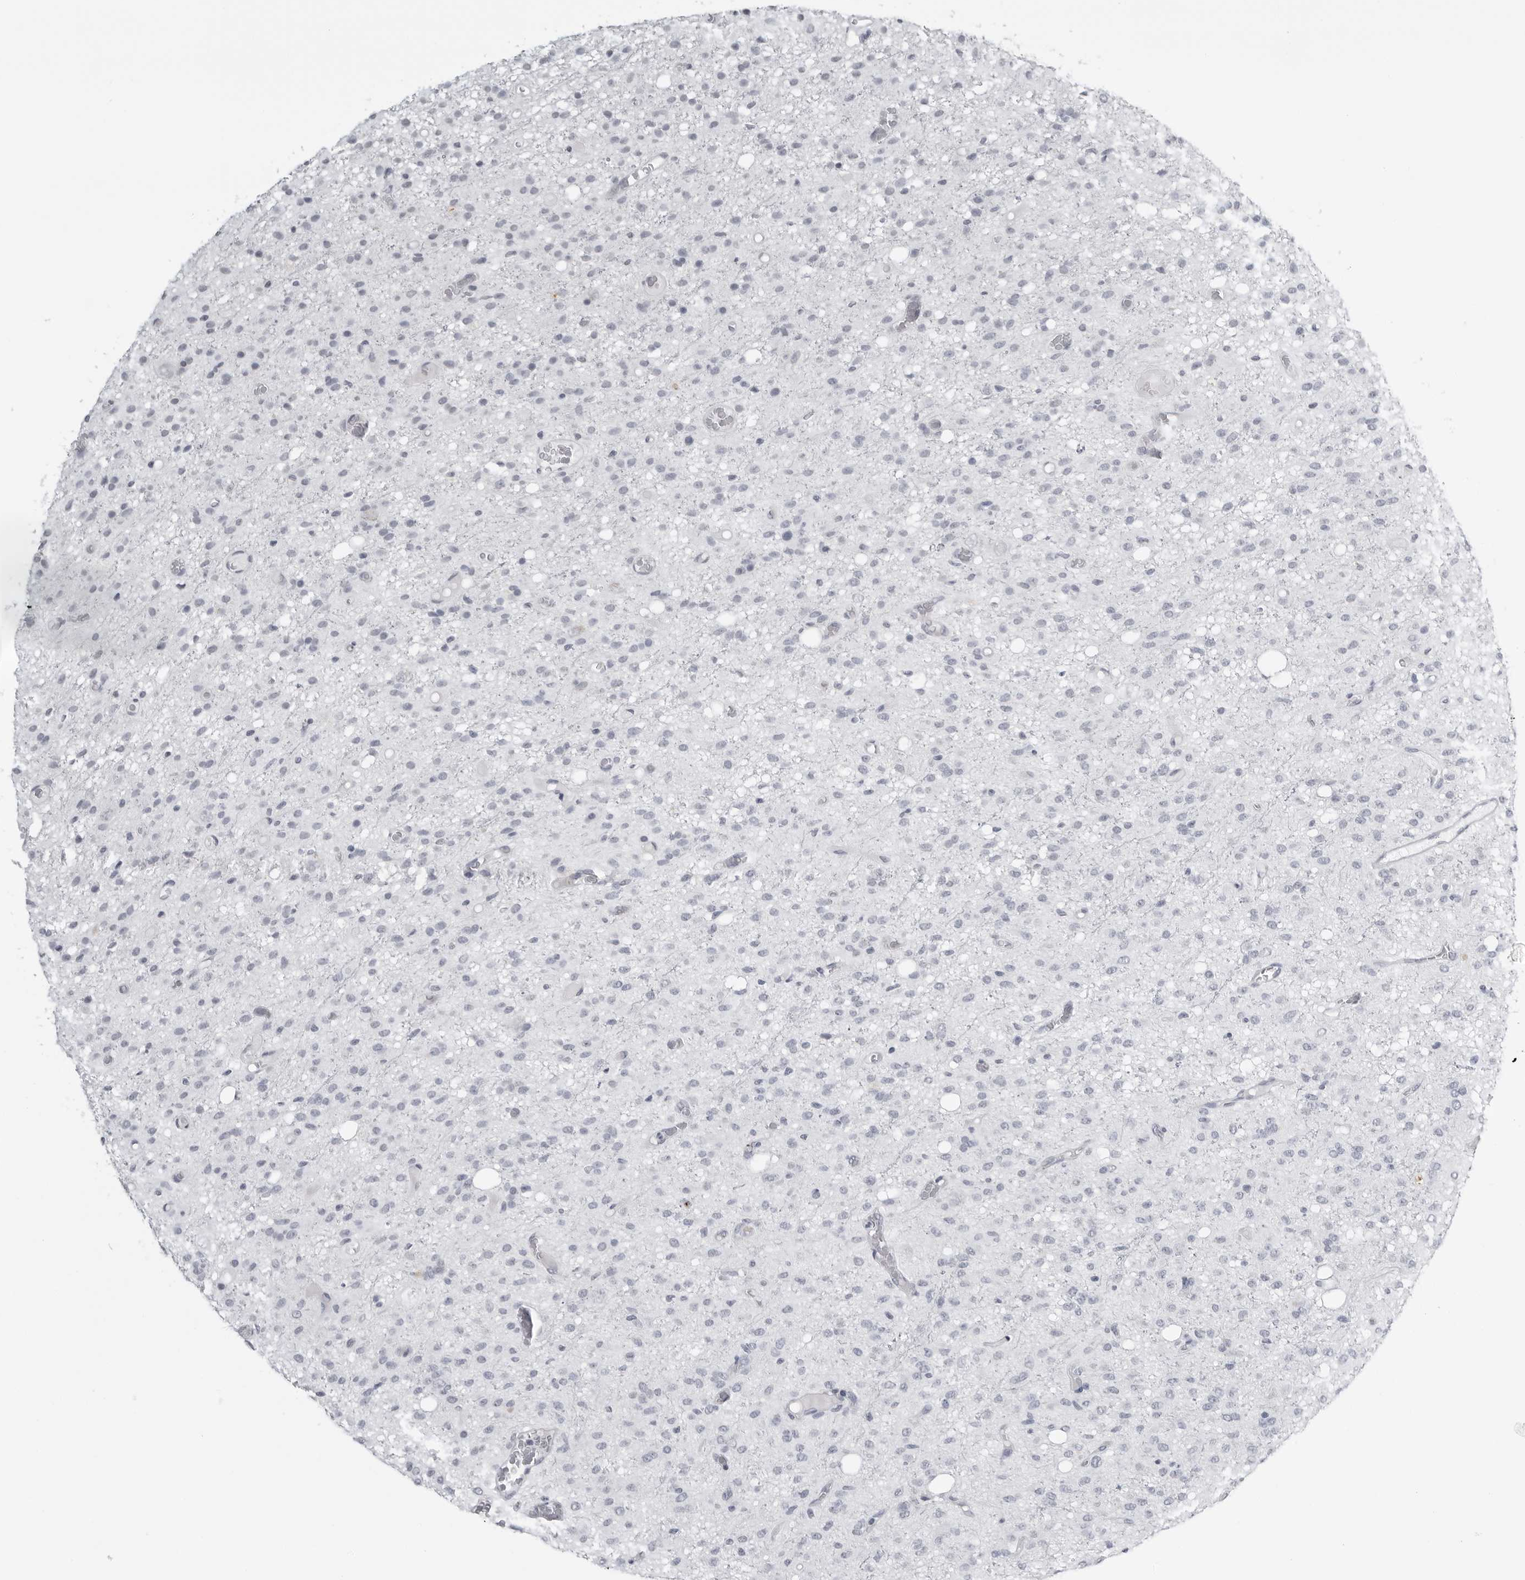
{"staining": {"intensity": "negative", "quantity": "none", "location": "none"}, "tissue": "glioma", "cell_type": "Tumor cells", "image_type": "cancer", "snomed": [{"axis": "morphology", "description": "Glioma, malignant, High grade"}, {"axis": "topography", "description": "Brain"}], "caption": "Tumor cells are negative for protein expression in human malignant high-grade glioma.", "gene": "SERPINF2", "patient": {"sex": "female", "age": 59}}